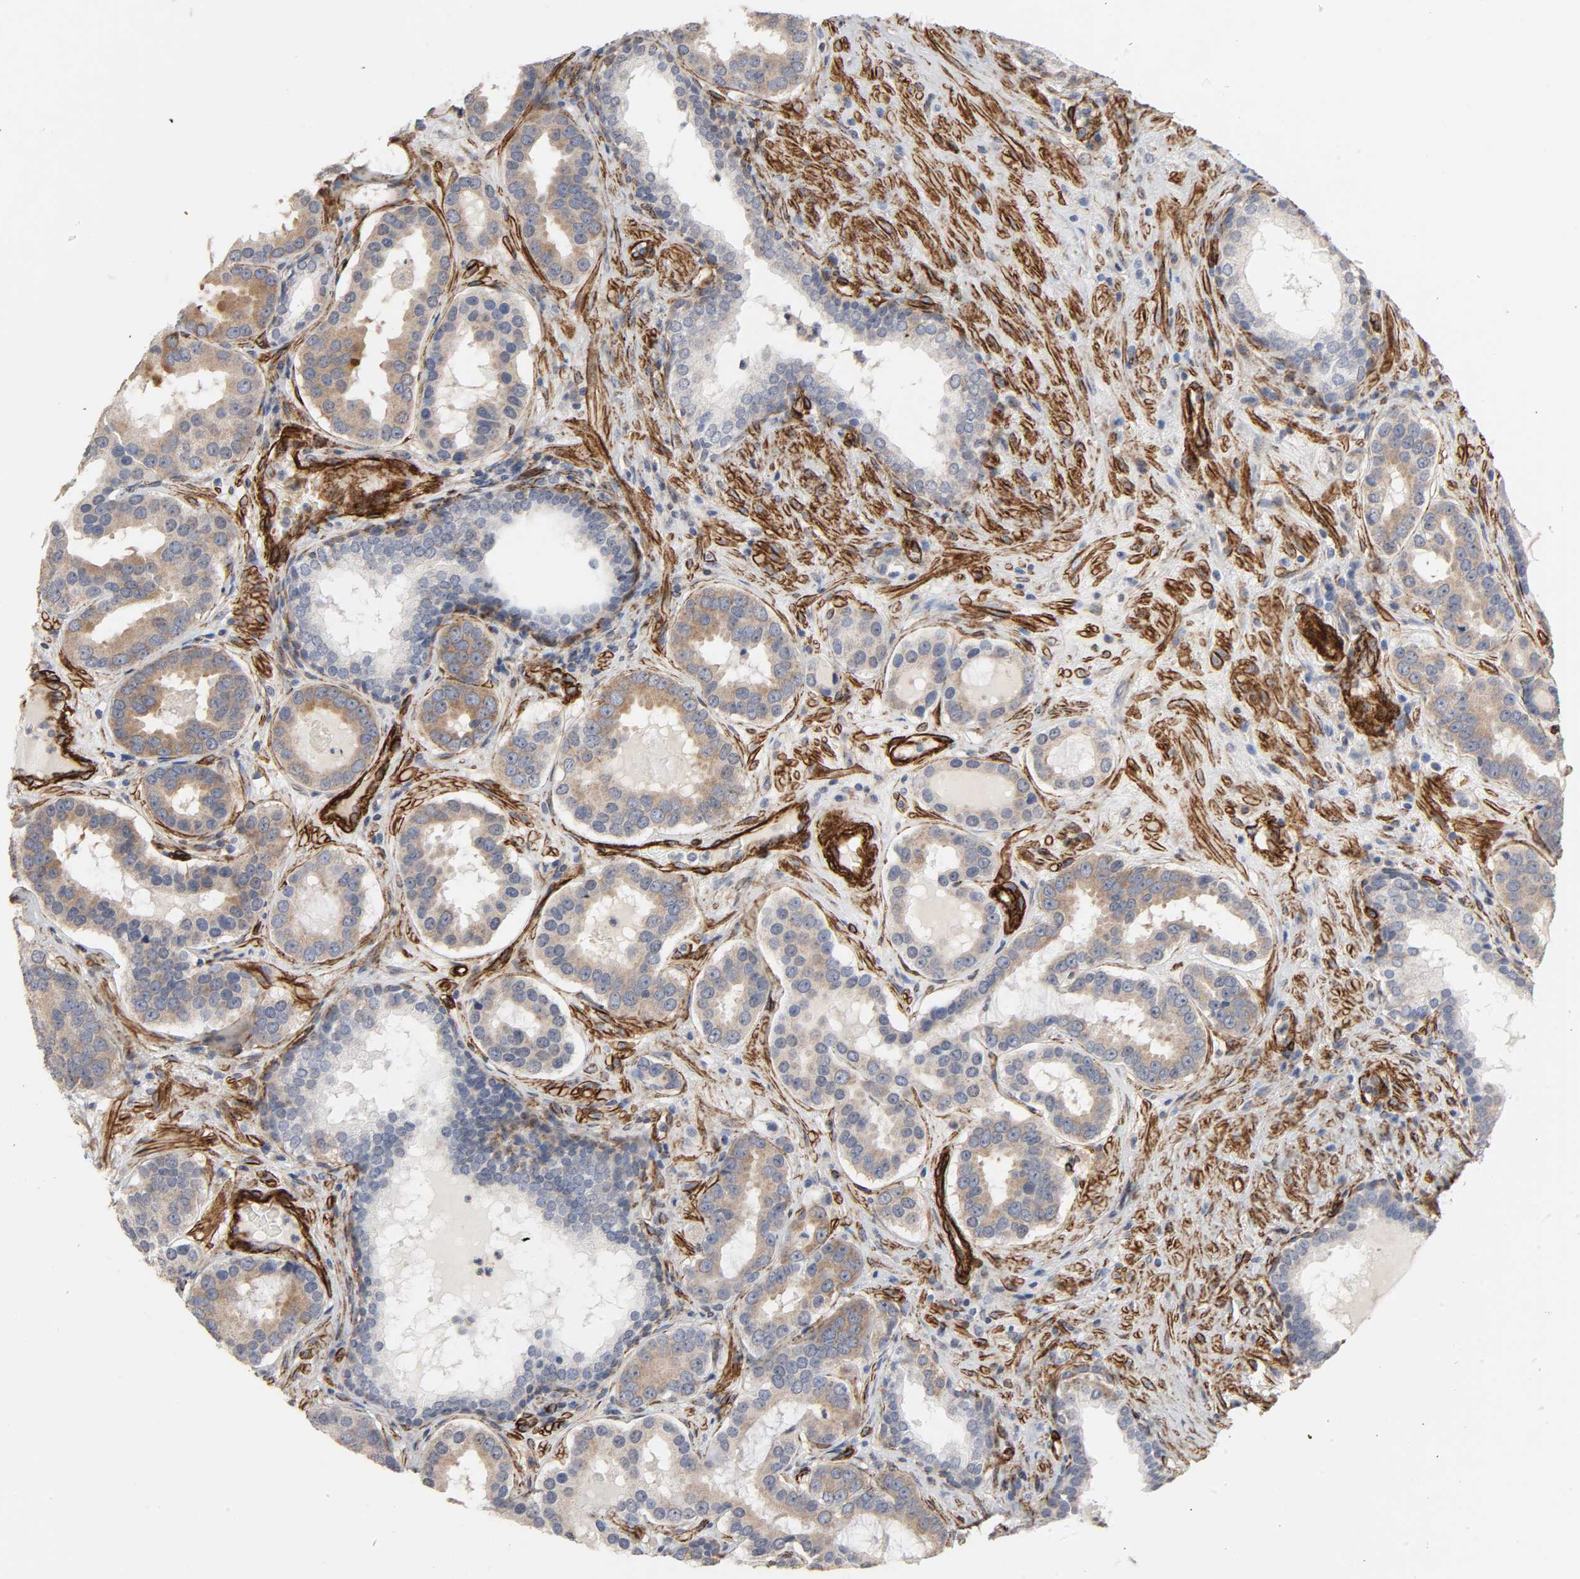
{"staining": {"intensity": "weak", "quantity": ">75%", "location": "cytoplasmic/membranous"}, "tissue": "prostate cancer", "cell_type": "Tumor cells", "image_type": "cancer", "snomed": [{"axis": "morphology", "description": "Adenocarcinoma, Low grade"}, {"axis": "topography", "description": "Prostate"}], "caption": "Human prostate cancer stained with a protein marker displays weak staining in tumor cells.", "gene": "GNG2", "patient": {"sex": "male", "age": 59}}